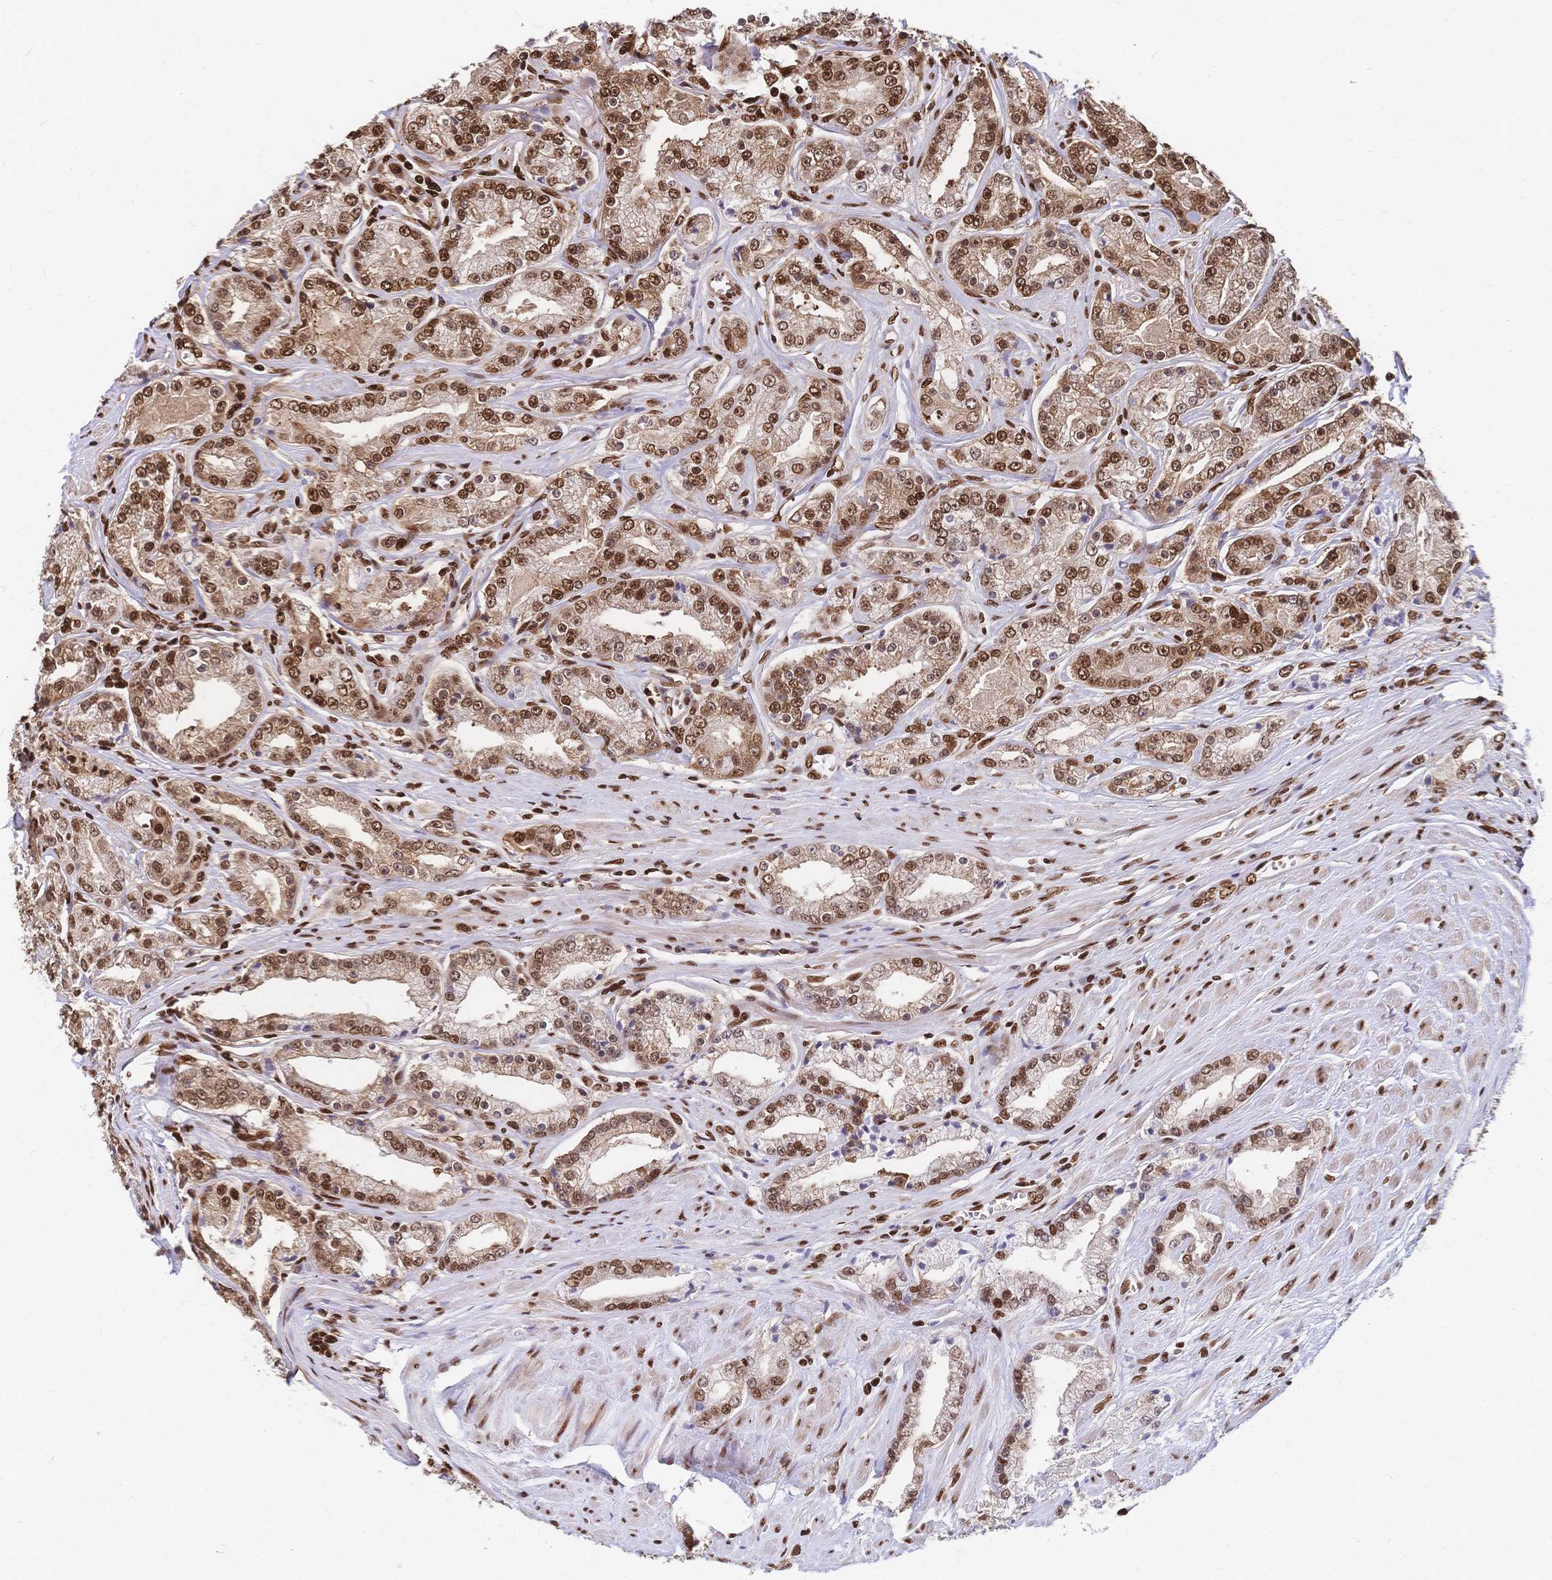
{"staining": {"intensity": "moderate", "quantity": ">75%", "location": "cytoplasmic/membranous,nuclear"}, "tissue": "prostate cancer", "cell_type": "Tumor cells", "image_type": "cancer", "snomed": [{"axis": "morphology", "description": "Adenocarcinoma, High grade"}, {"axis": "topography", "description": "Prostate"}], "caption": "A histopathology image of prostate cancer stained for a protein exhibits moderate cytoplasmic/membranous and nuclear brown staining in tumor cells.", "gene": "HDGF", "patient": {"sex": "male", "age": 66}}